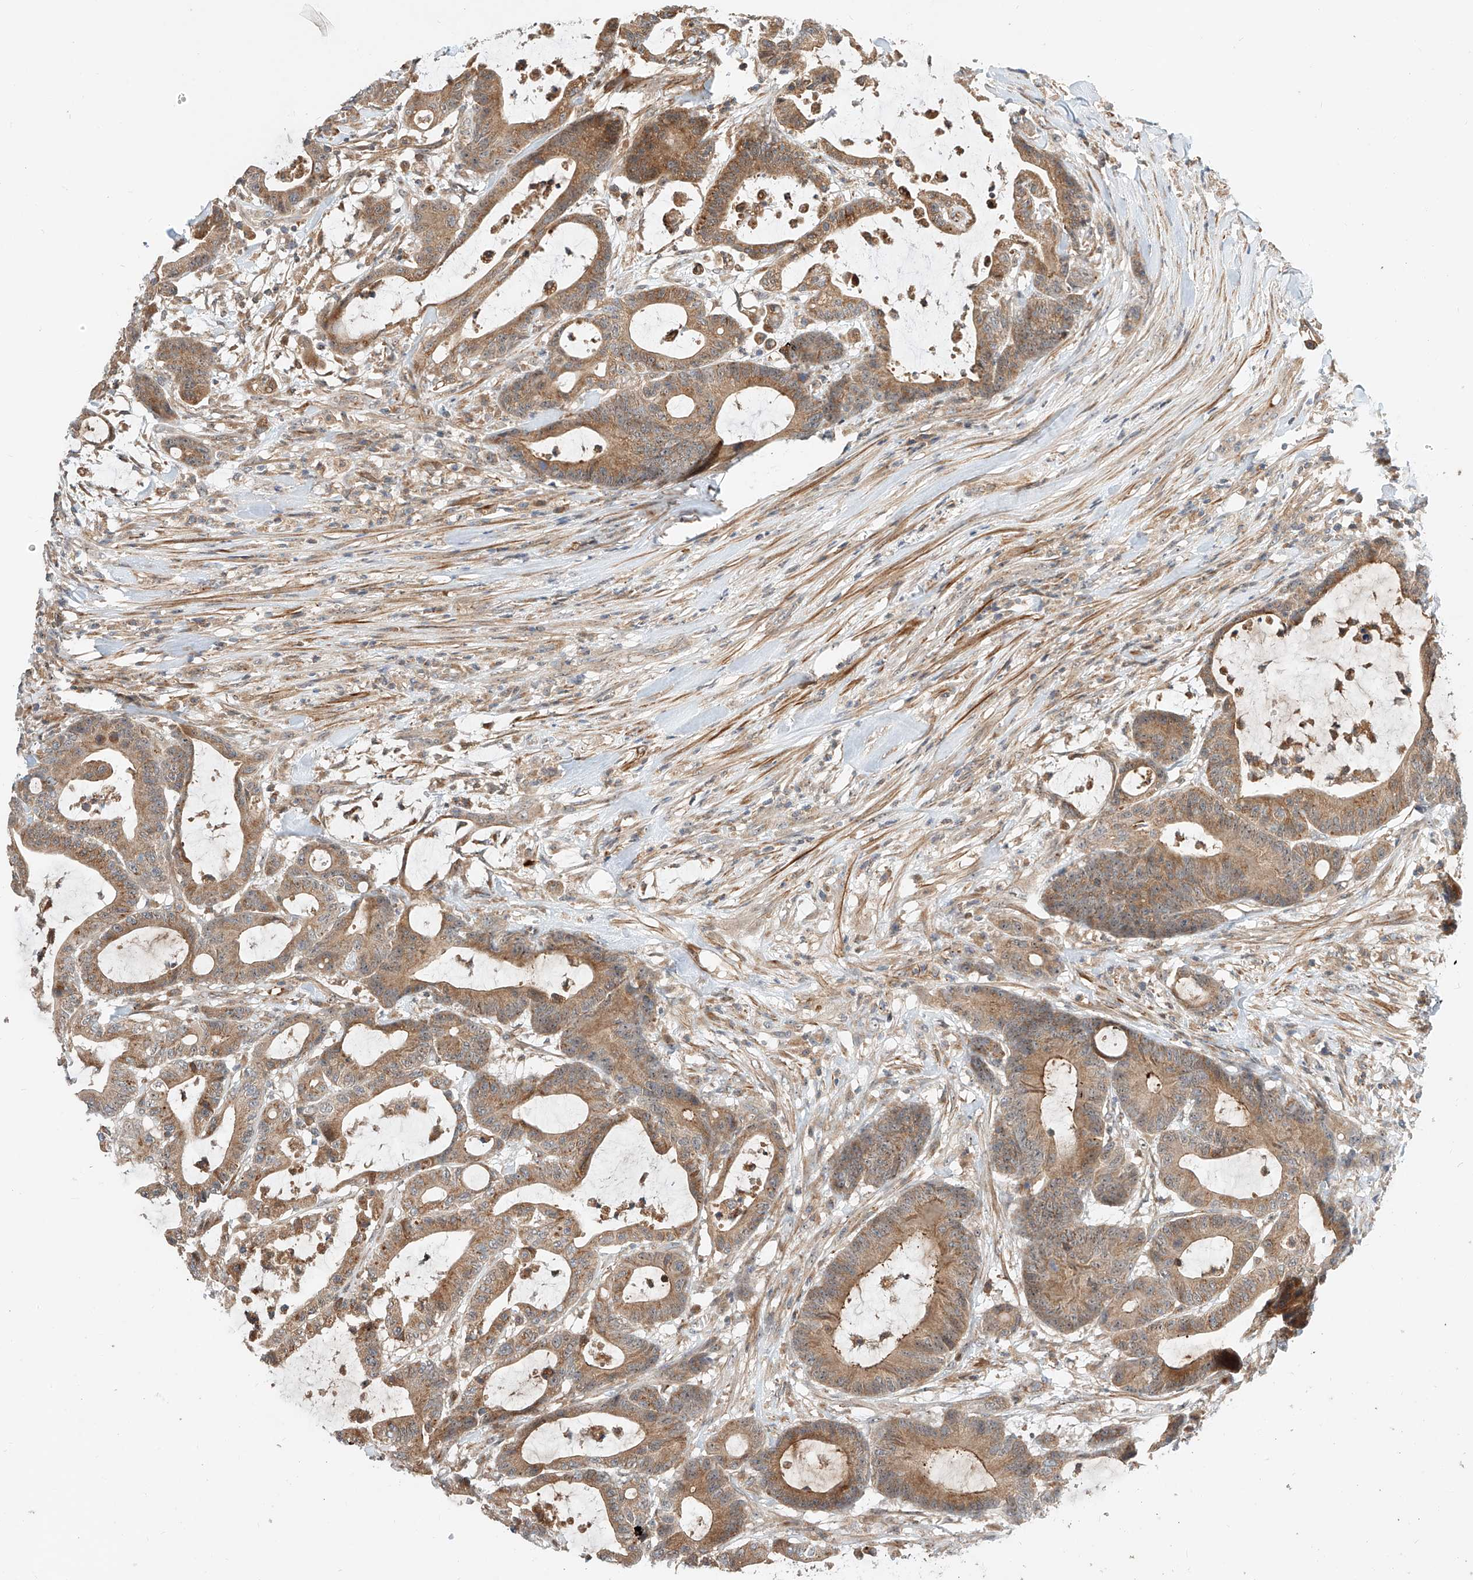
{"staining": {"intensity": "moderate", "quantity": ">75%", "location": "cytoplasmic/membranous"}, "tissue": "colorectal cancer", "cell_type": "Tumor cells", "image_type": "cancer", "snomed": [{"axis": "morphology", "description": "Adenocarcinoma, NOS"}, {"axis": "topography", "description": "Colon"}], "caption": "Brown immunohistochemical staining in human colorectal adenocarcinoma exhibits moderate cytoplasmic/membranous expression in about >75% of tumor cells. Nuclei are stained in blue.", "gene": "CPAMD8", "patient": {"sex": "female", "age": 84}}